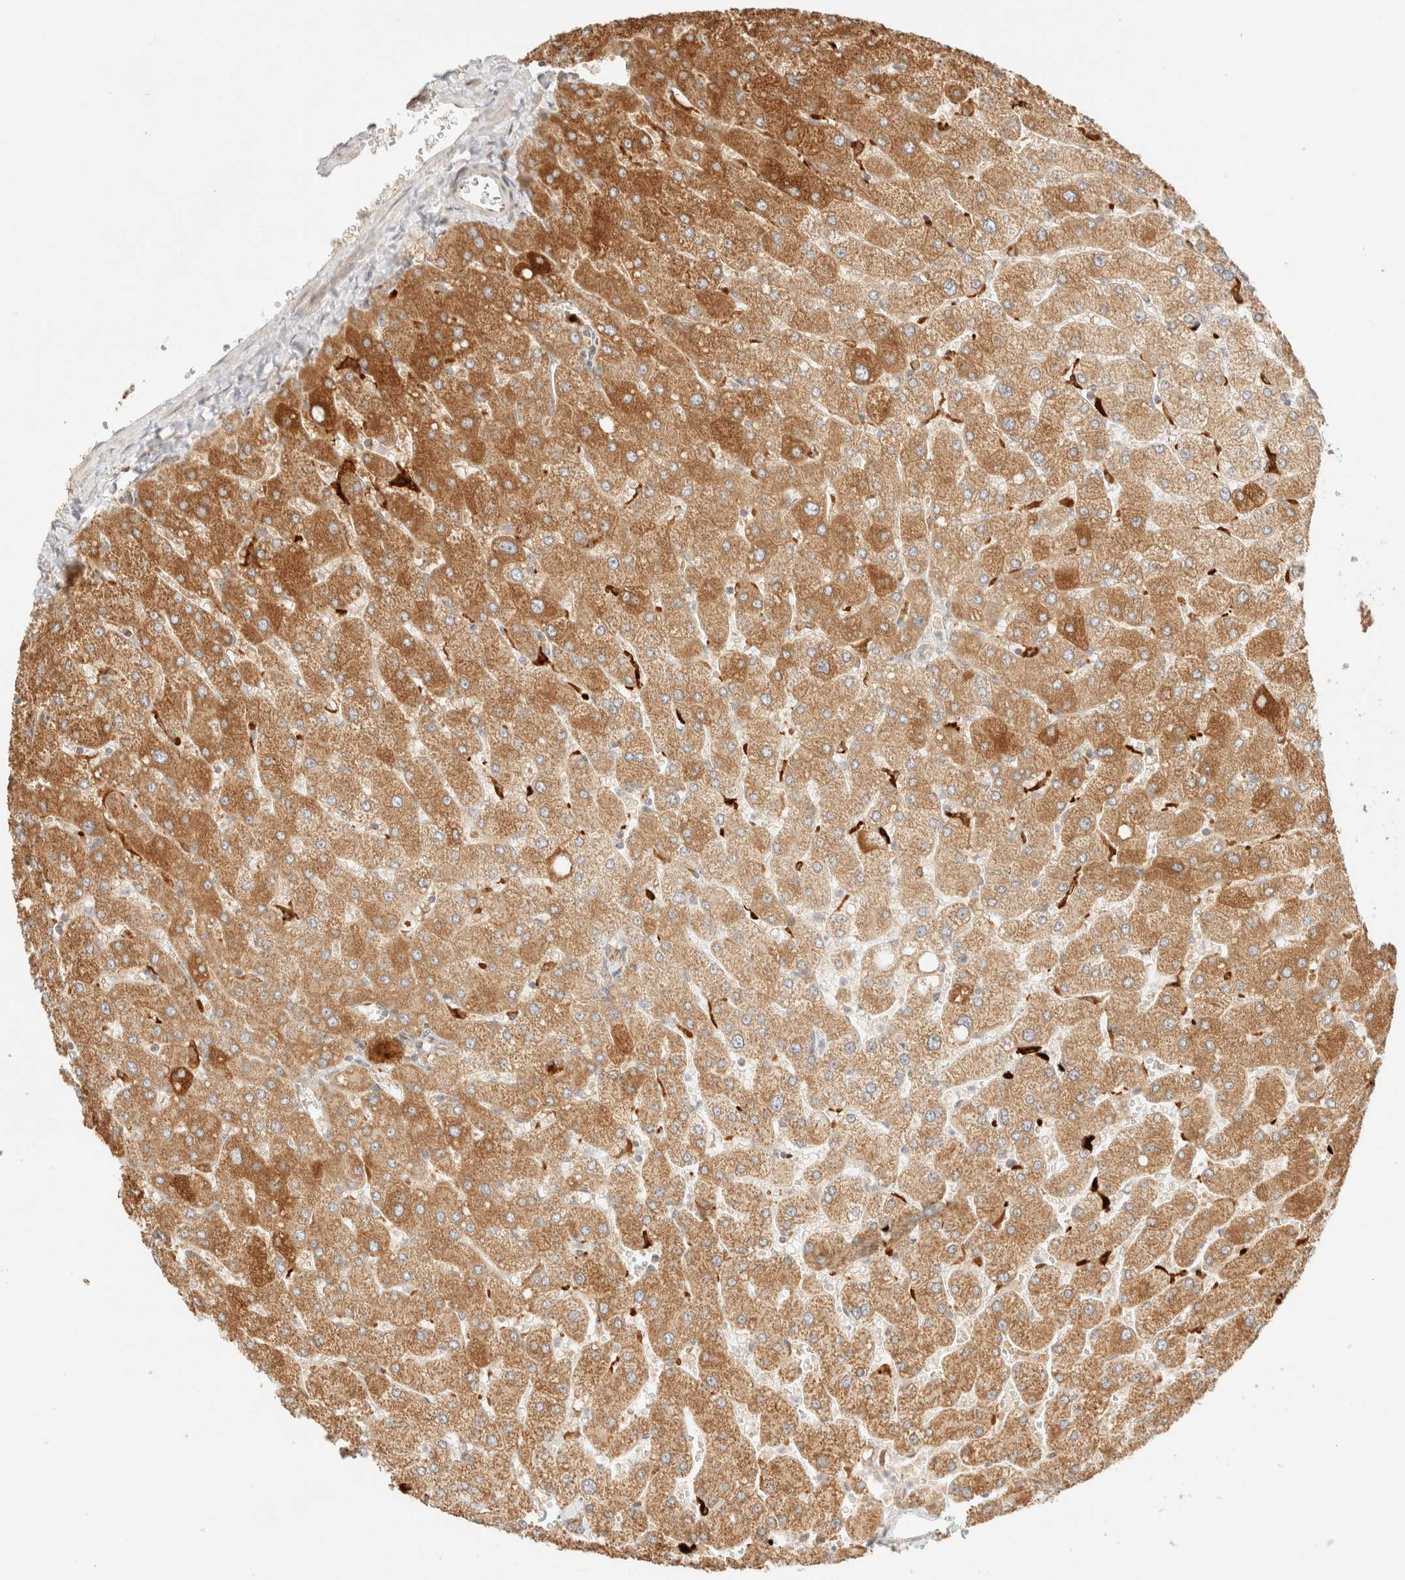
{"staining": {"intensity": "weak", "quantity": "<25%", "location": "cytoplasmic/membranous"}, "tissue": "liver", "cell_type": "Cholangiocytes", "image_type": "normal", "snomed": [{"axis": "morphology", "description": "Normal tissue, NOS"}, {"axis": "topography", "description": "Liver"}], "caption": "Immunohistochemical staining of normal human liver exhibits no significant expression in cholangiocytes. Nuclei are stained in blue.", "gene": "TACO1", "patient": {"sex": "male", "age": 55}}